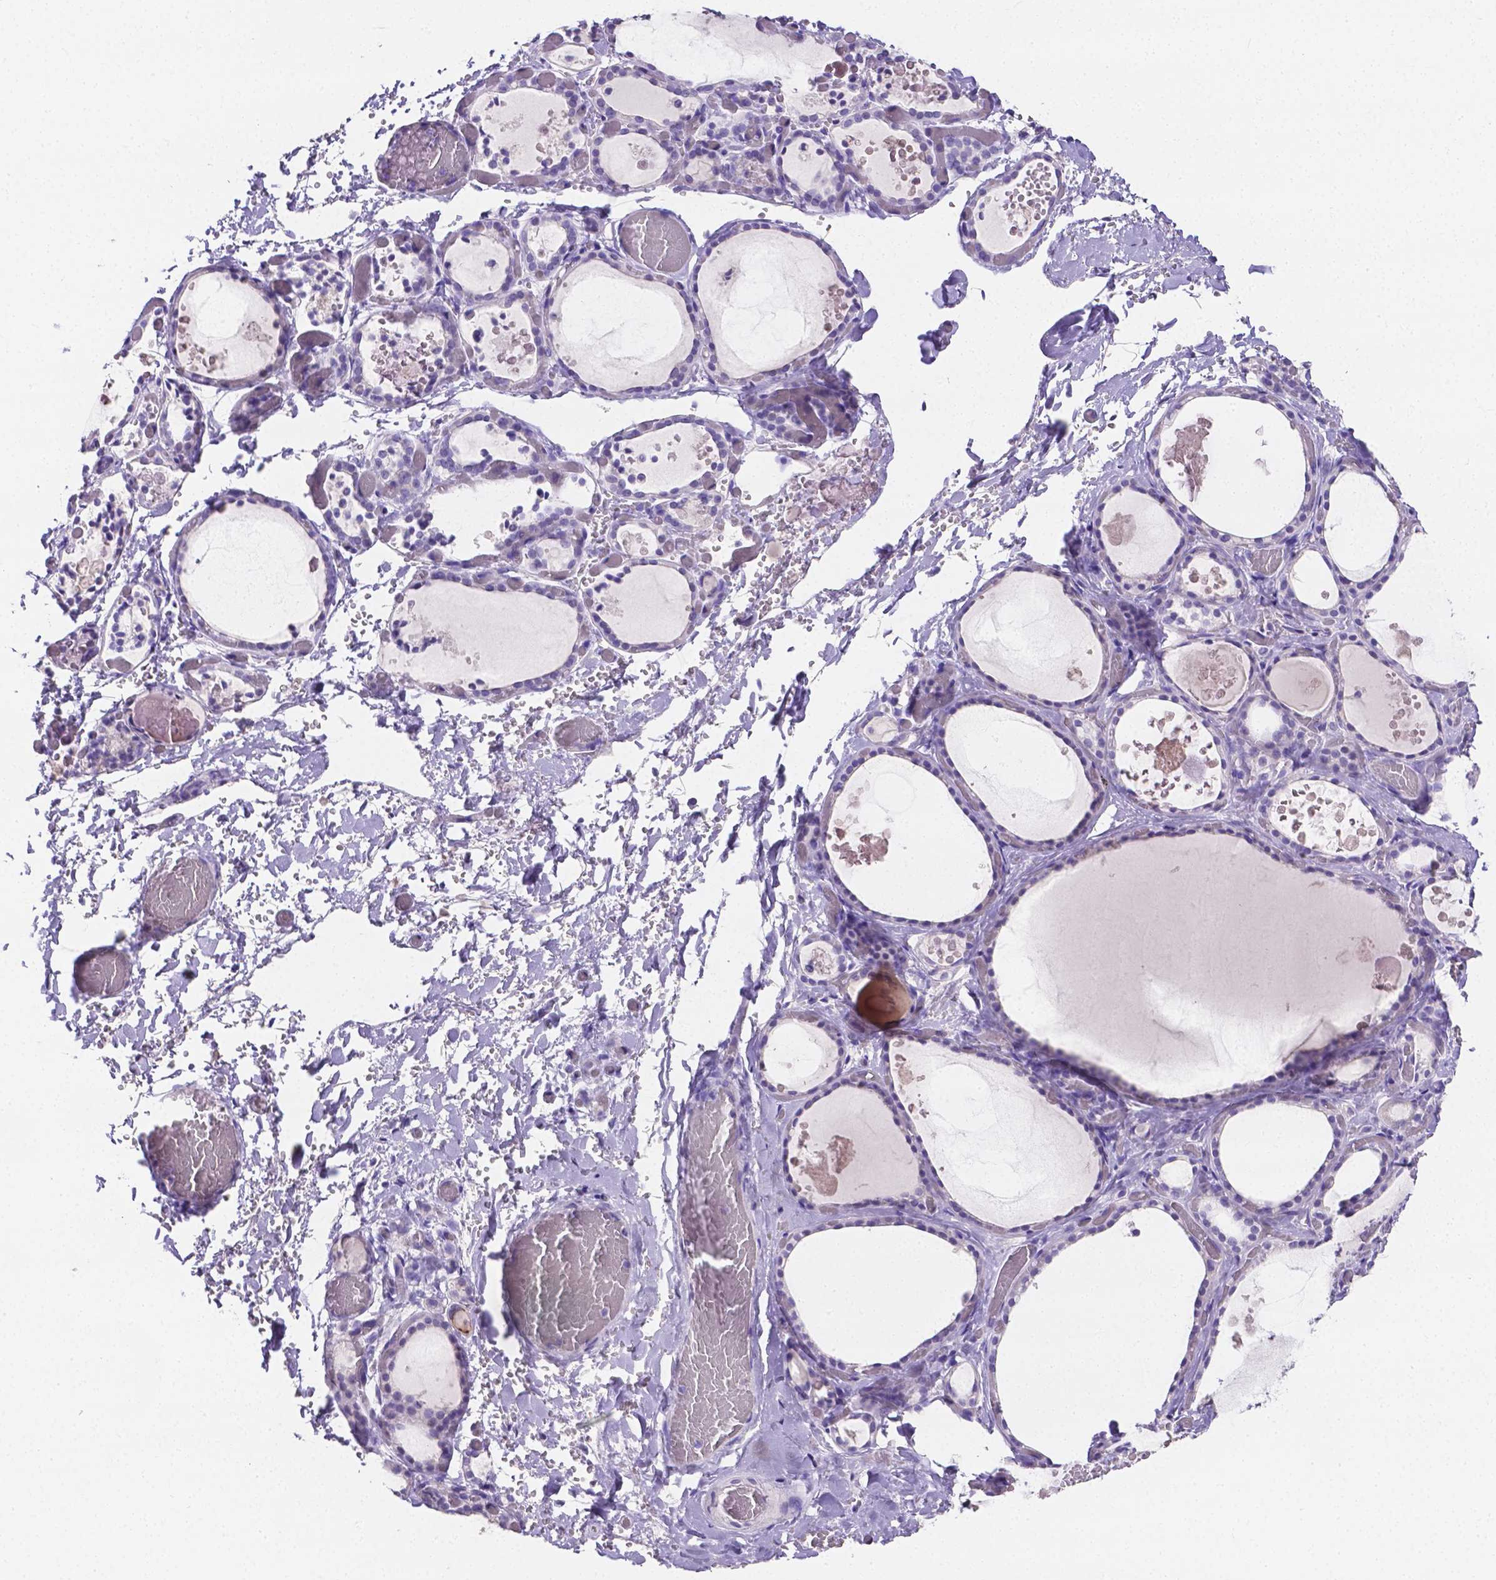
{"staining": {"intensity": "negative", "quantity": "none", "location": "none"}, "tissue": "thyroid gland", "cell_type": "Glandular cells", "image_type": "normal", "snomed": [{"axis": "morphology", "description": "Normal tissue, NOS"}, {"axis": "topography", "description": "Thyroid gland"}], "caption": "High magnification brightfield microscopy of unremarkable thyroid gland stained with DAB (brown) and counterstained with hematoxylin (blue): glandular cells show no significant staining.", "gene": "SLC22A2", "patient": {"sex": "female", "age": 56}}